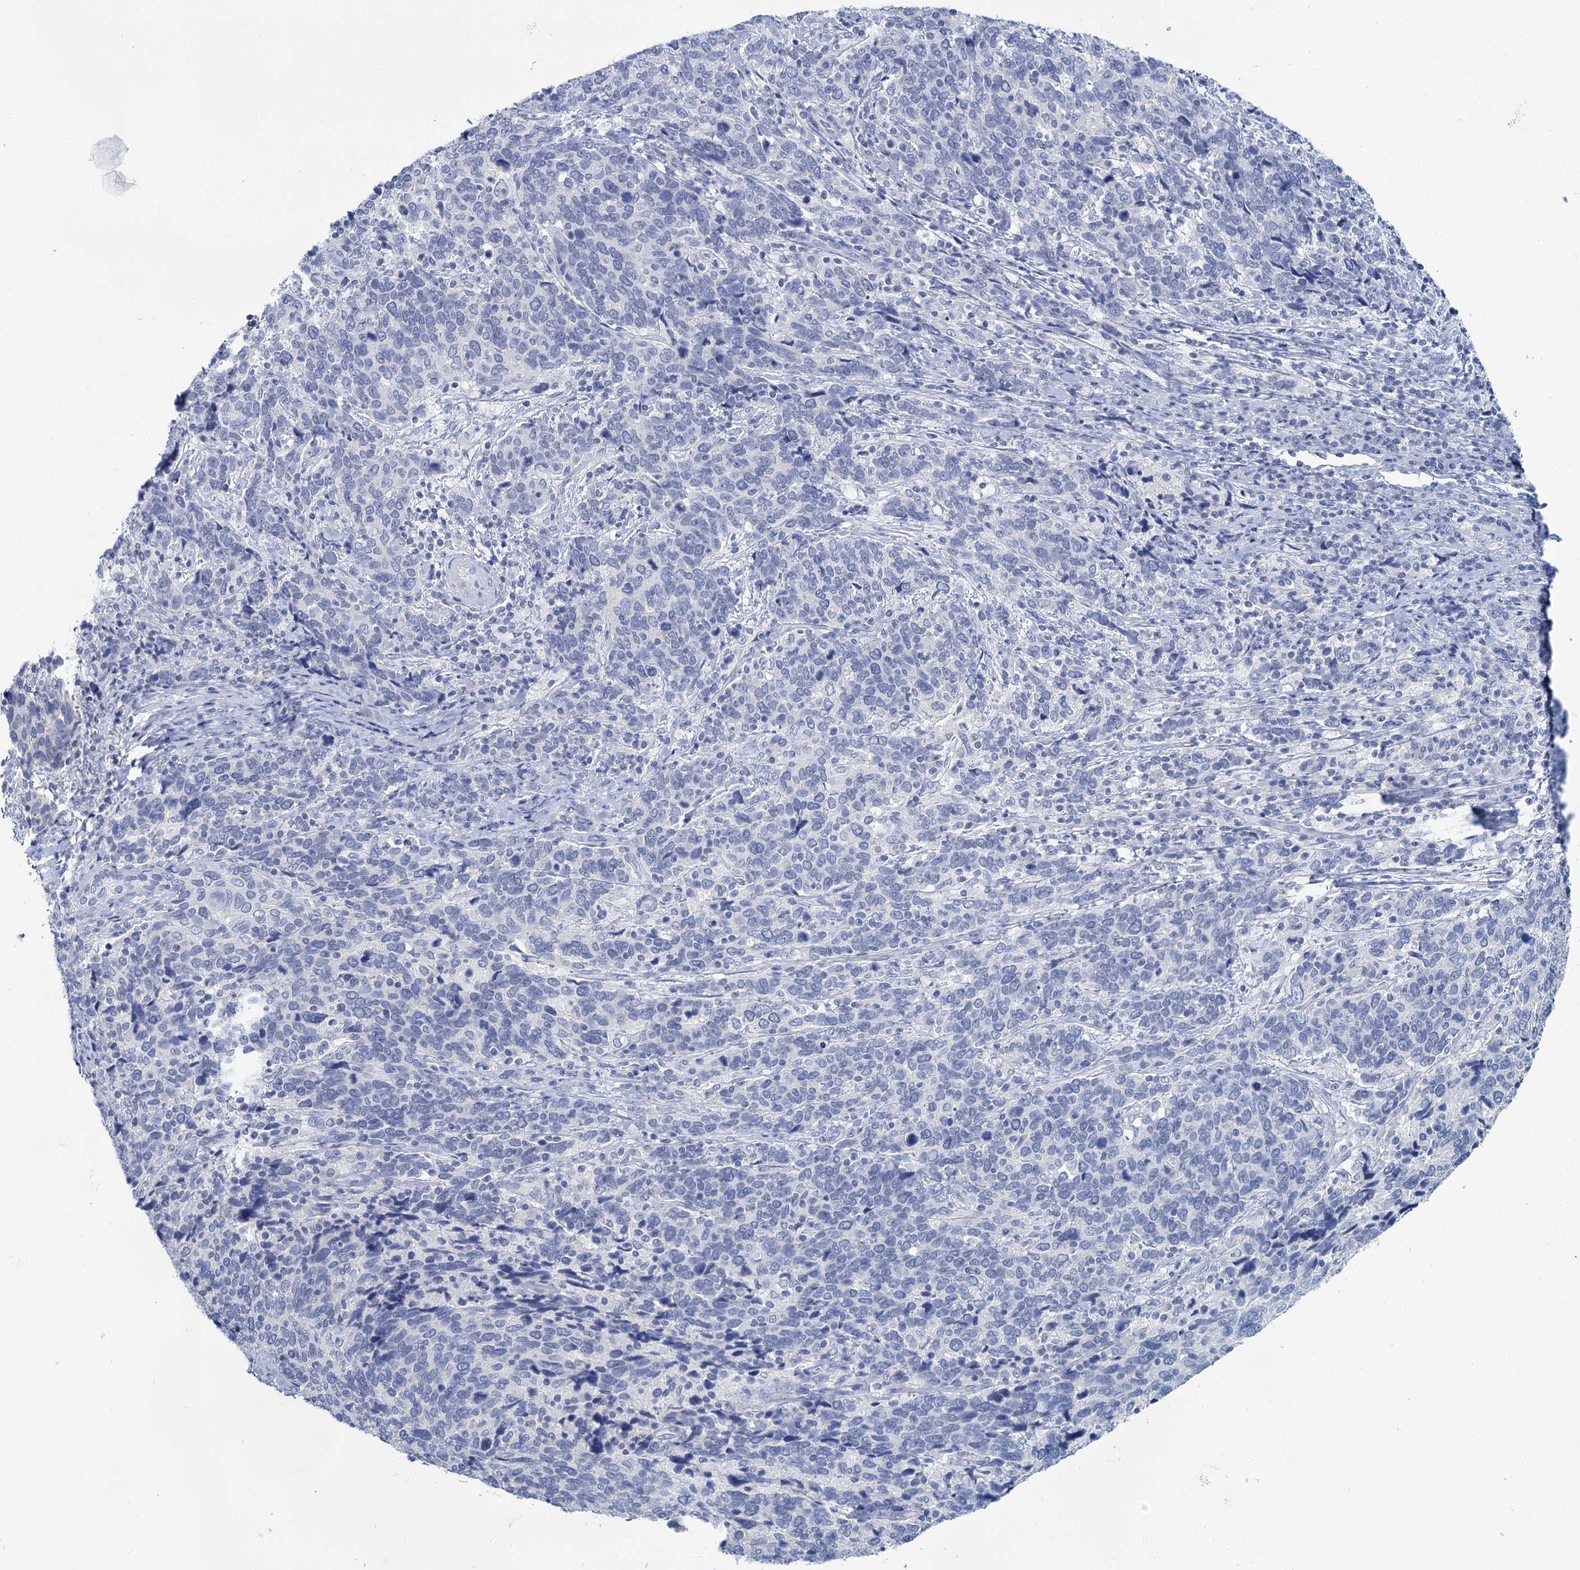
{"staining": {"intensity": "negative", "quantity": "none", "location": "none"}, "tissue": "cervical cancer", "cell_type": "Tumor cells", "image_type": "cancer", "snomed": [{"axis": "morphology", "description": "Squamous cell carcinoma, NOS"}, {"axis": "topography", "description": "Cervix"}], "caption": "Protein analysis of cervical squamous cell carcinoma shows no significant staining in tumor cells.", "gene": "CHGA", "patient": {"sex": "female", "age": 41}}